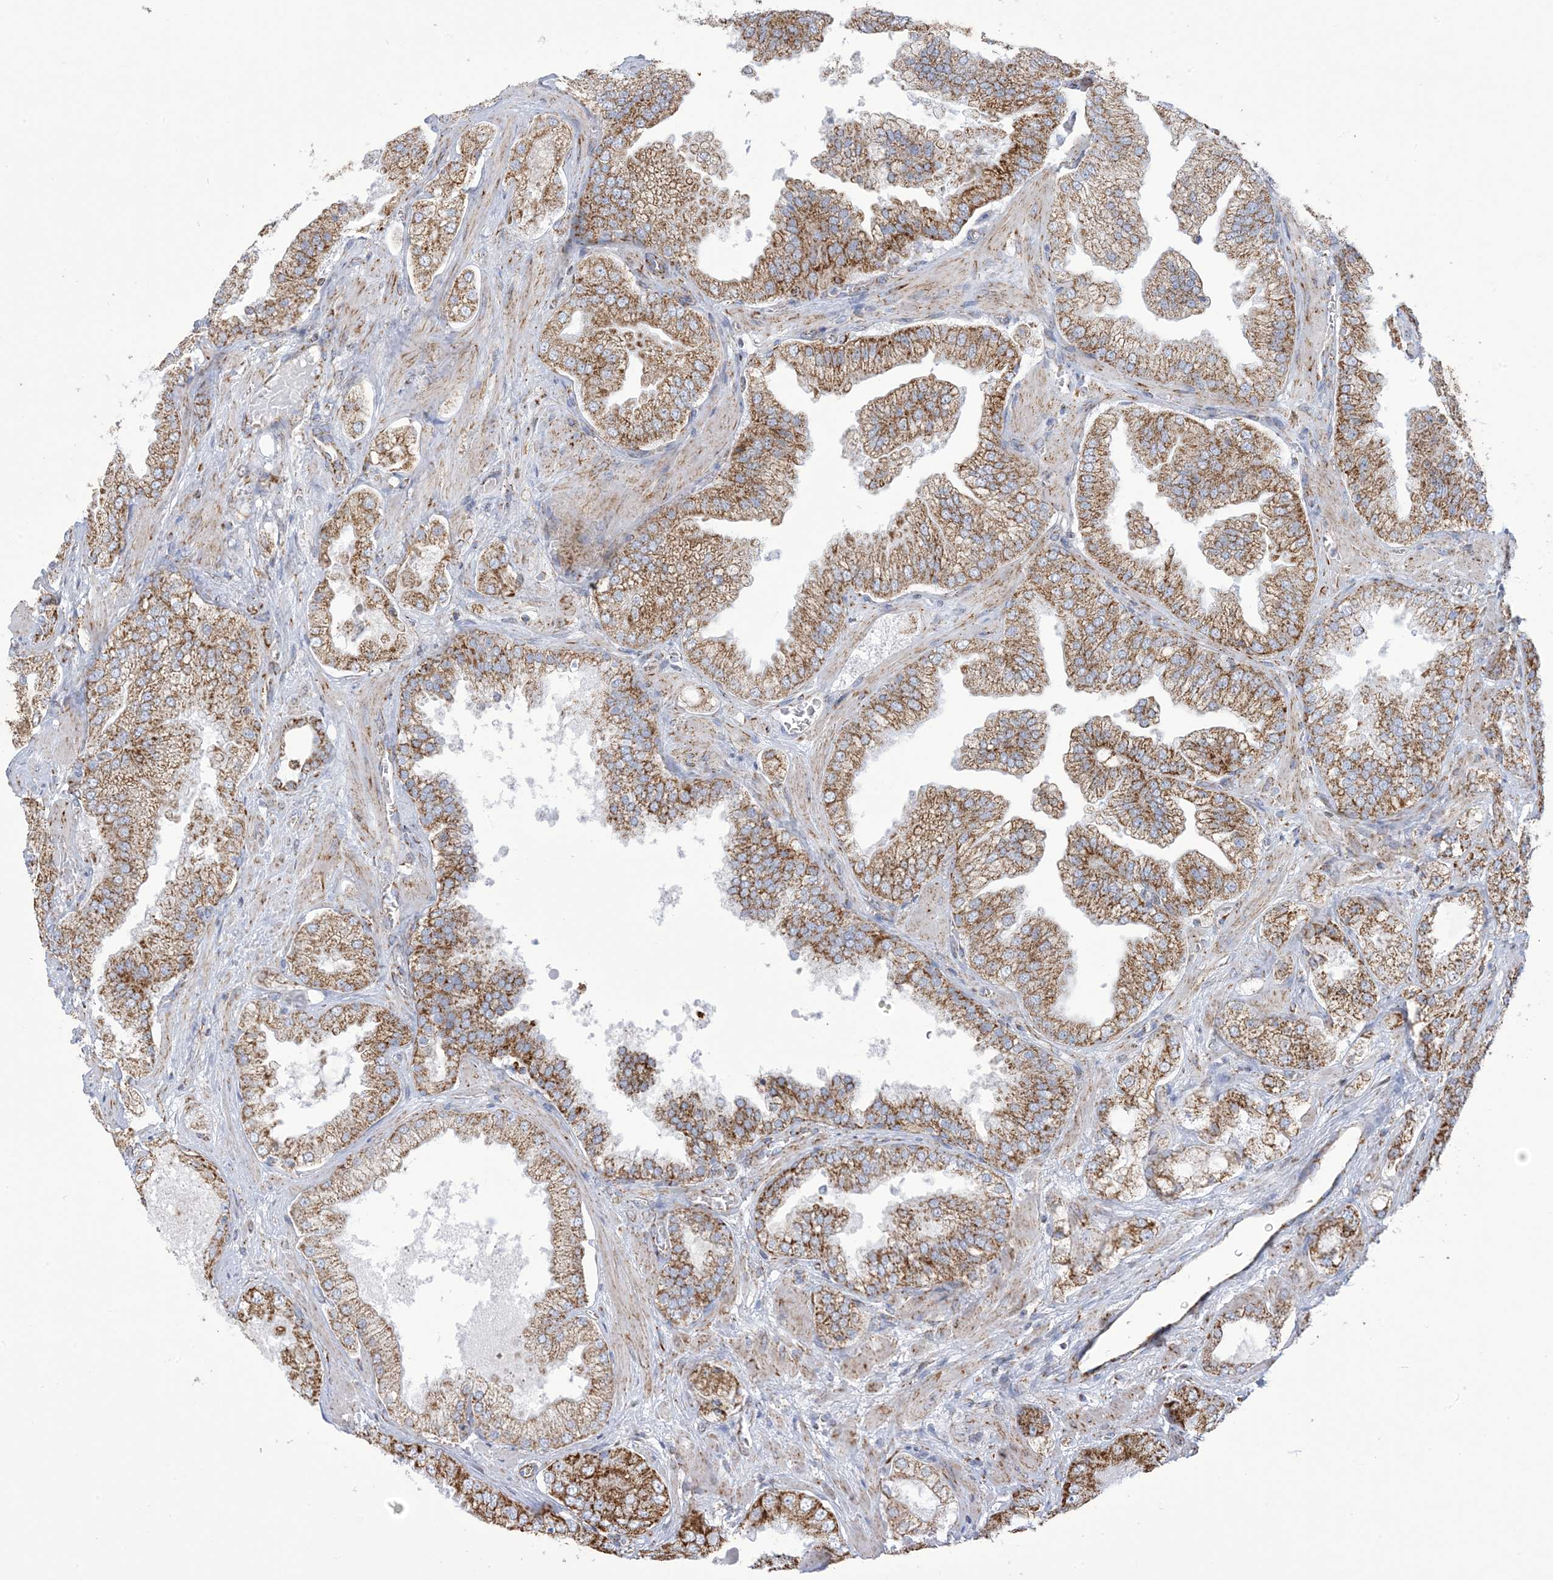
{"staining": {"intensity": "moderate", "quantity": ">75%", "location": "cytoplasmic/membranous"}, "tissue": "prostate cancer", "cell_type": "Tumor cells", "image_type": "cancer", "snomed": [{"axis": "morphology", "description": "Adenocarcinoma, High grade"}, {"axis": "topography", "description": "Prostate"}], "caption": "DAB (3,3'-diaminobenzidine) immunohistochemical staining of prostate cancer (high-grade adenocarcinoma) demonstrates moderate cytoplasmic/membranous protein expression in approximately >75% of tumor cells.", "gene": "SAMM50", "patient": {"sex": "male", "age": 58}}